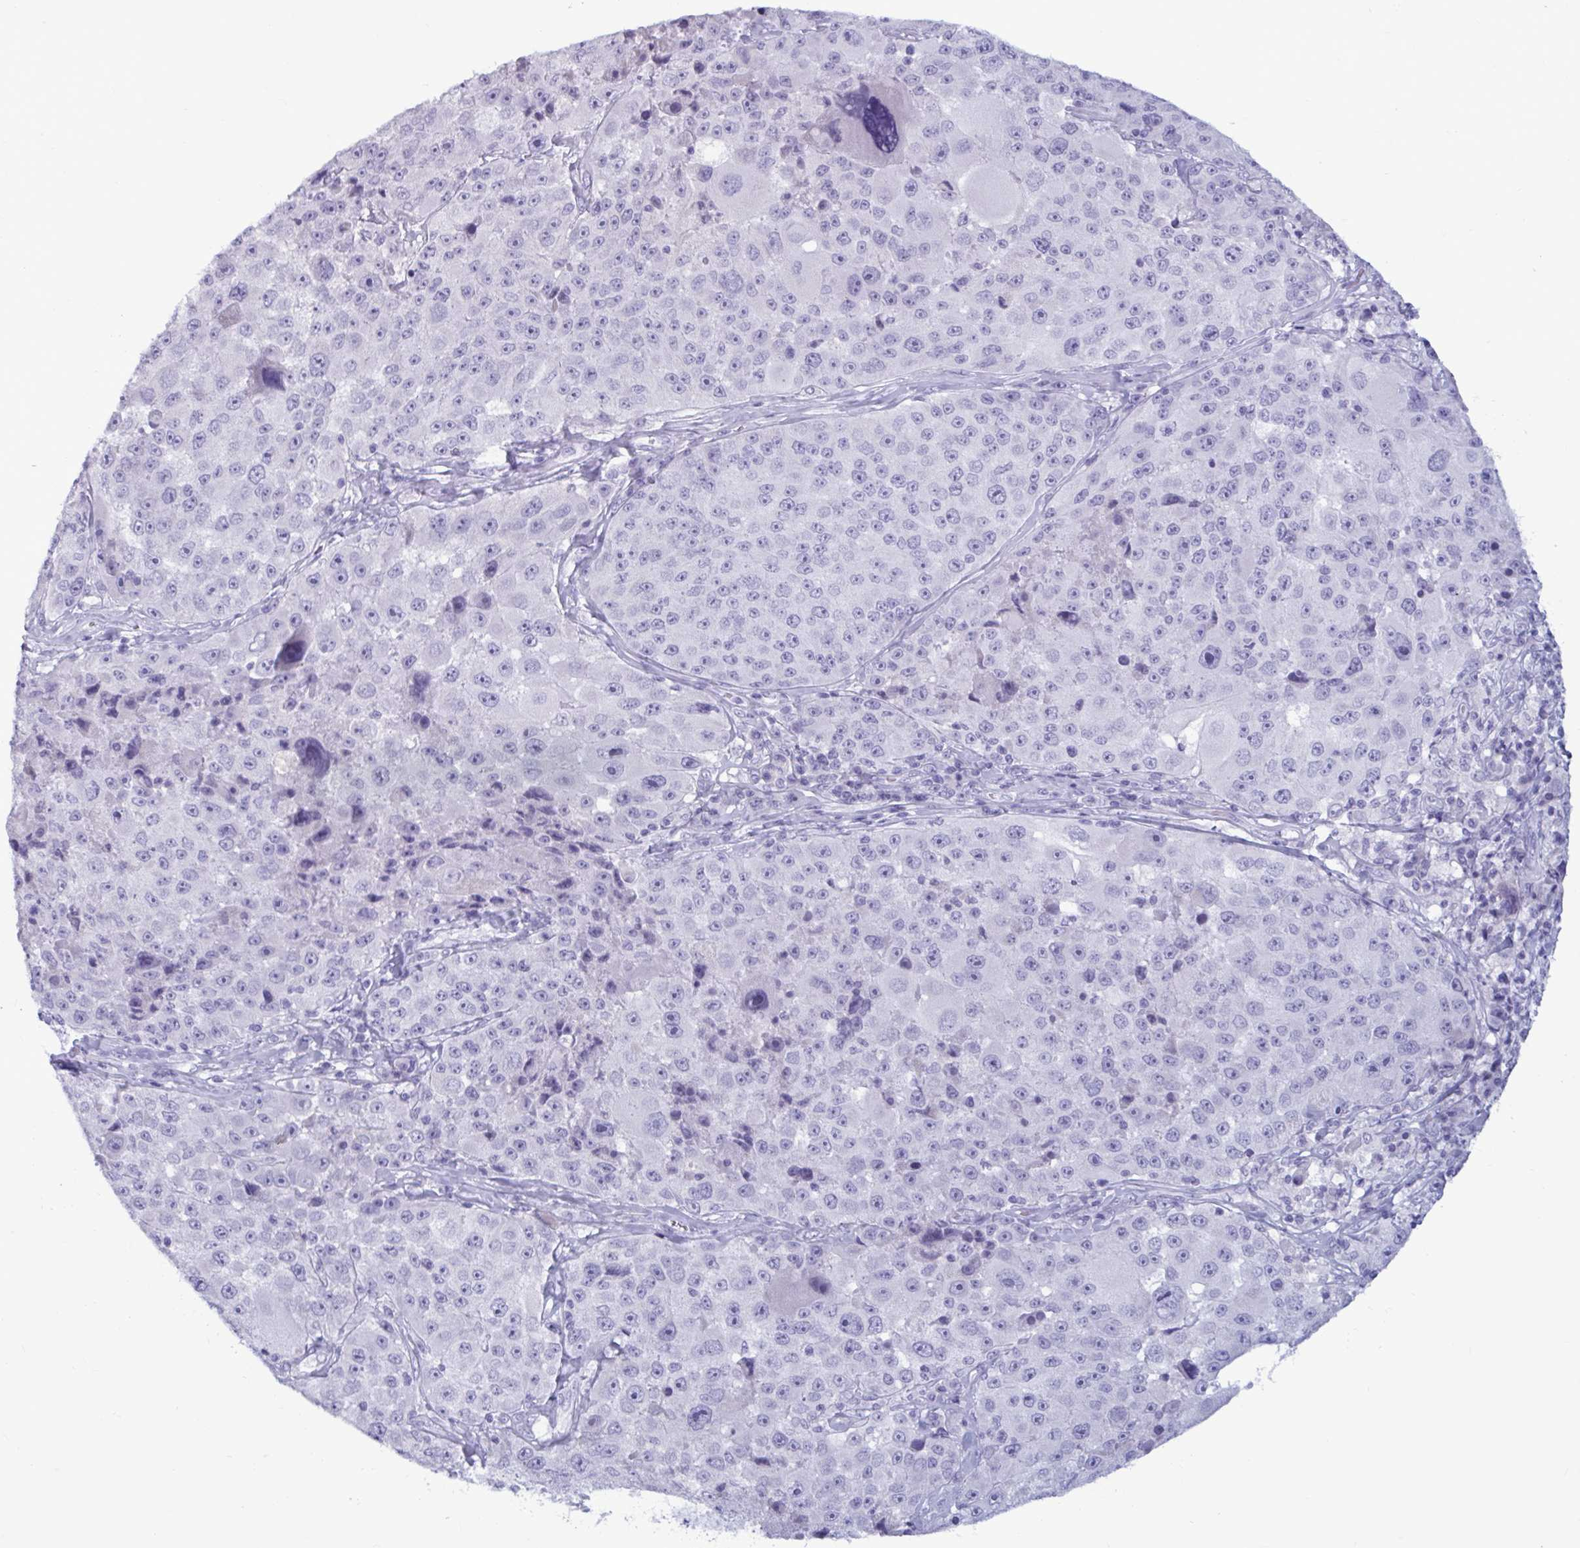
{"staining": {"intensity": "negative", "quantity": "none", "location": "none"}, "tissue": "melanoma", "cell_type": "Tumor cells", "image_type": "cancer", "snomed": [{"axis": "morphology", "description": "Malignant melanoma, Metastatic site"}, {"axis": "topography", "description": "Lymph node"}], "caption": "Immunohistochemistry of human melanoma reveals no staining in tumor cells.", "gene": "BBS10", "patient": {"sex": "male", "age": 62}}